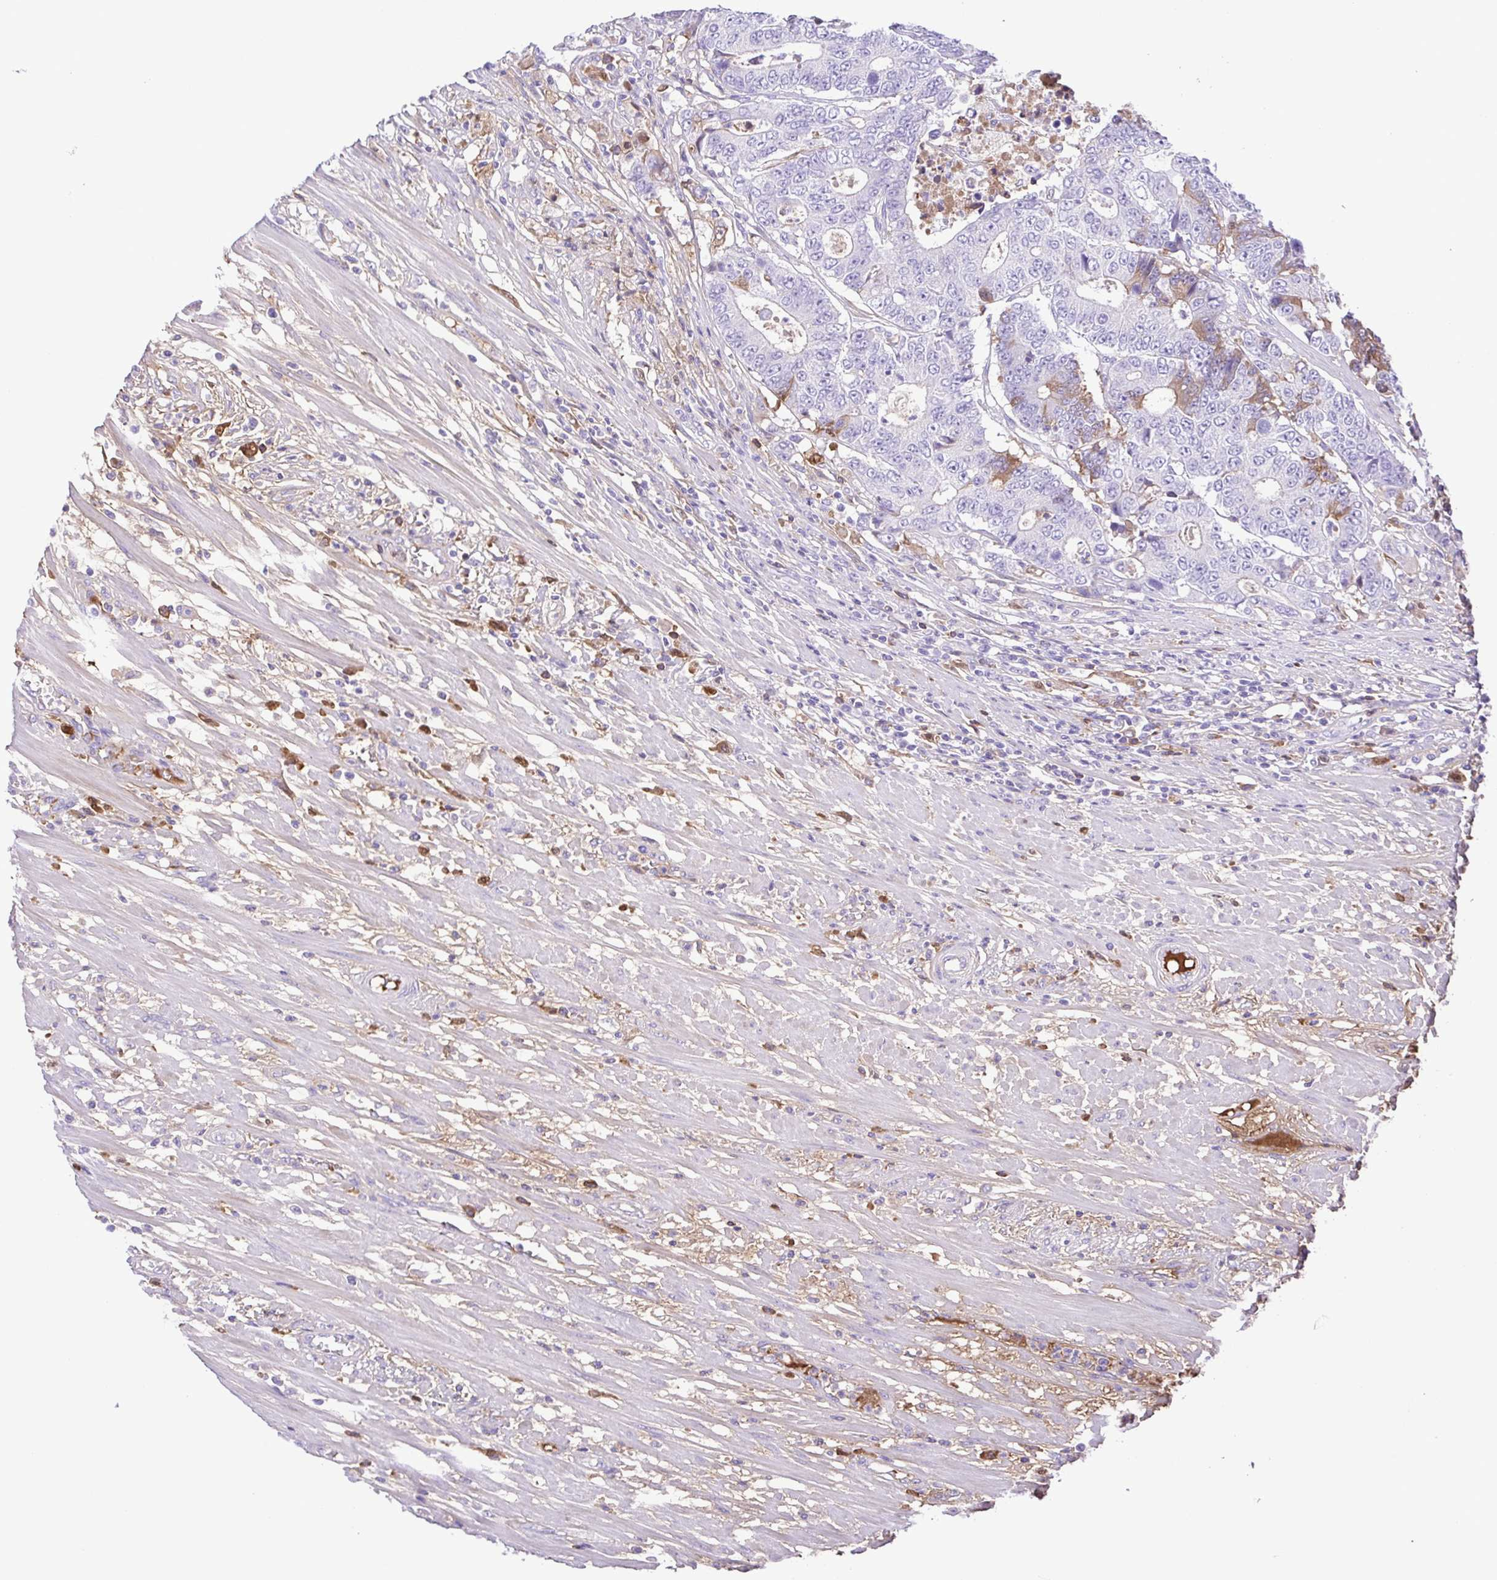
{"staining": {"intensity": "negative", "quantity": "none", "location": "none"}, "tissue": "colorectal cancer", "cell_type": "Tumor cells", "image_type": "cancer", "snomed": [{"axis": "morphology", "description": "Adenocarcinoma, NOS"}, {"axis": "topography", "description": "Colon"}], "caption": "There is no significant expression in tumor cells of colorectal cancer (adenocarcinoma).", "gene": "IGFL1", "patient": {"sex": "female", "age": 48}}